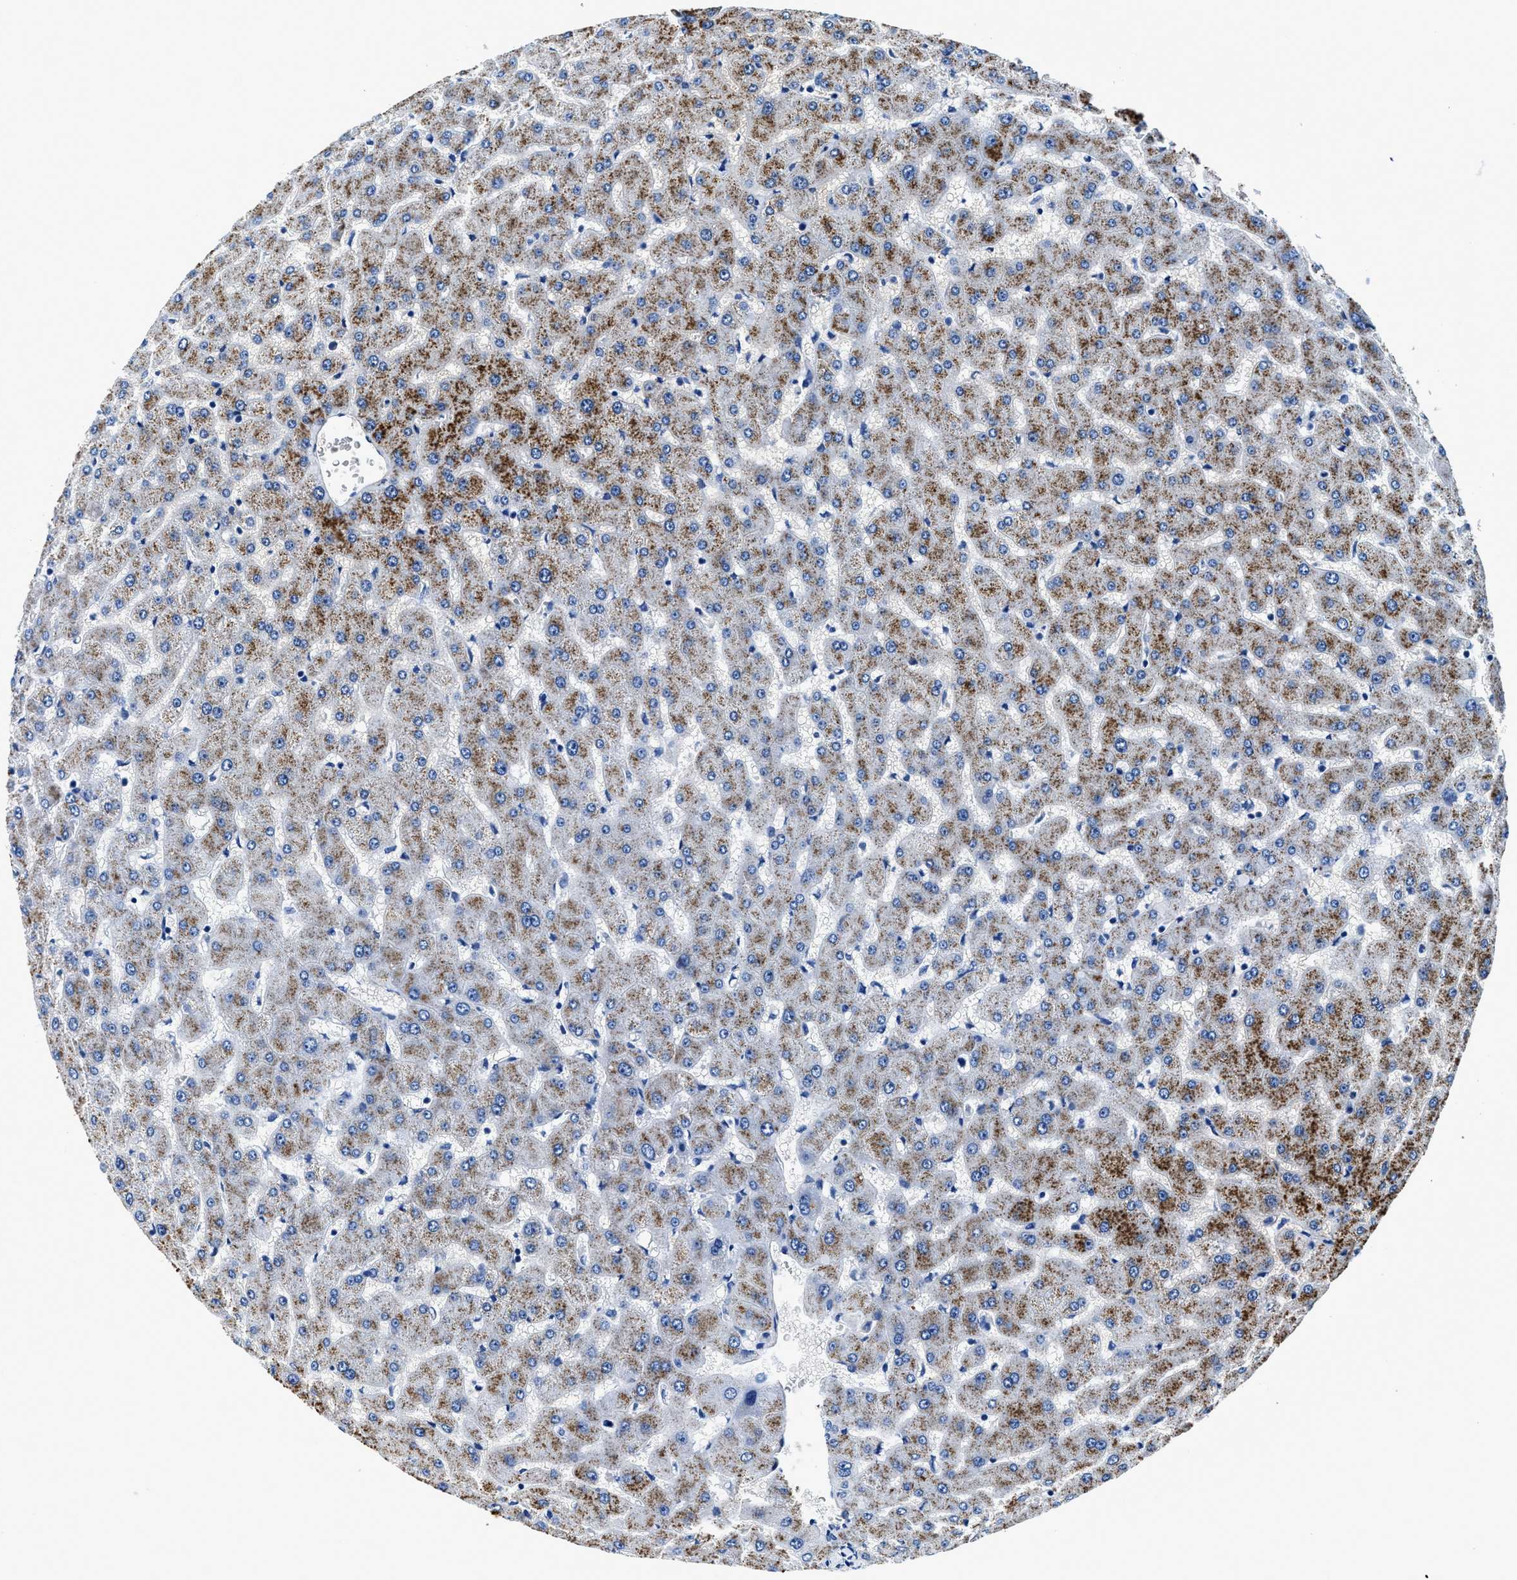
{"staining": {"intensity": "negative", "quantity": "none", "location": "none"}, "tissue": "liver", "cell_type": "Cholangiocytes", "image_type": "normal", "snomed": [{"axis": "morphology", "description": "Normal tissue, NOS"}, {"axis": "topography", "description": "Liver"}], "caption": "IHC image of unremarkable human liver stained for a protein (brown), which displays no expression in cholangiocytes.", "gene": "TEX261", "patient": {"sex": "female", "age": 63}}